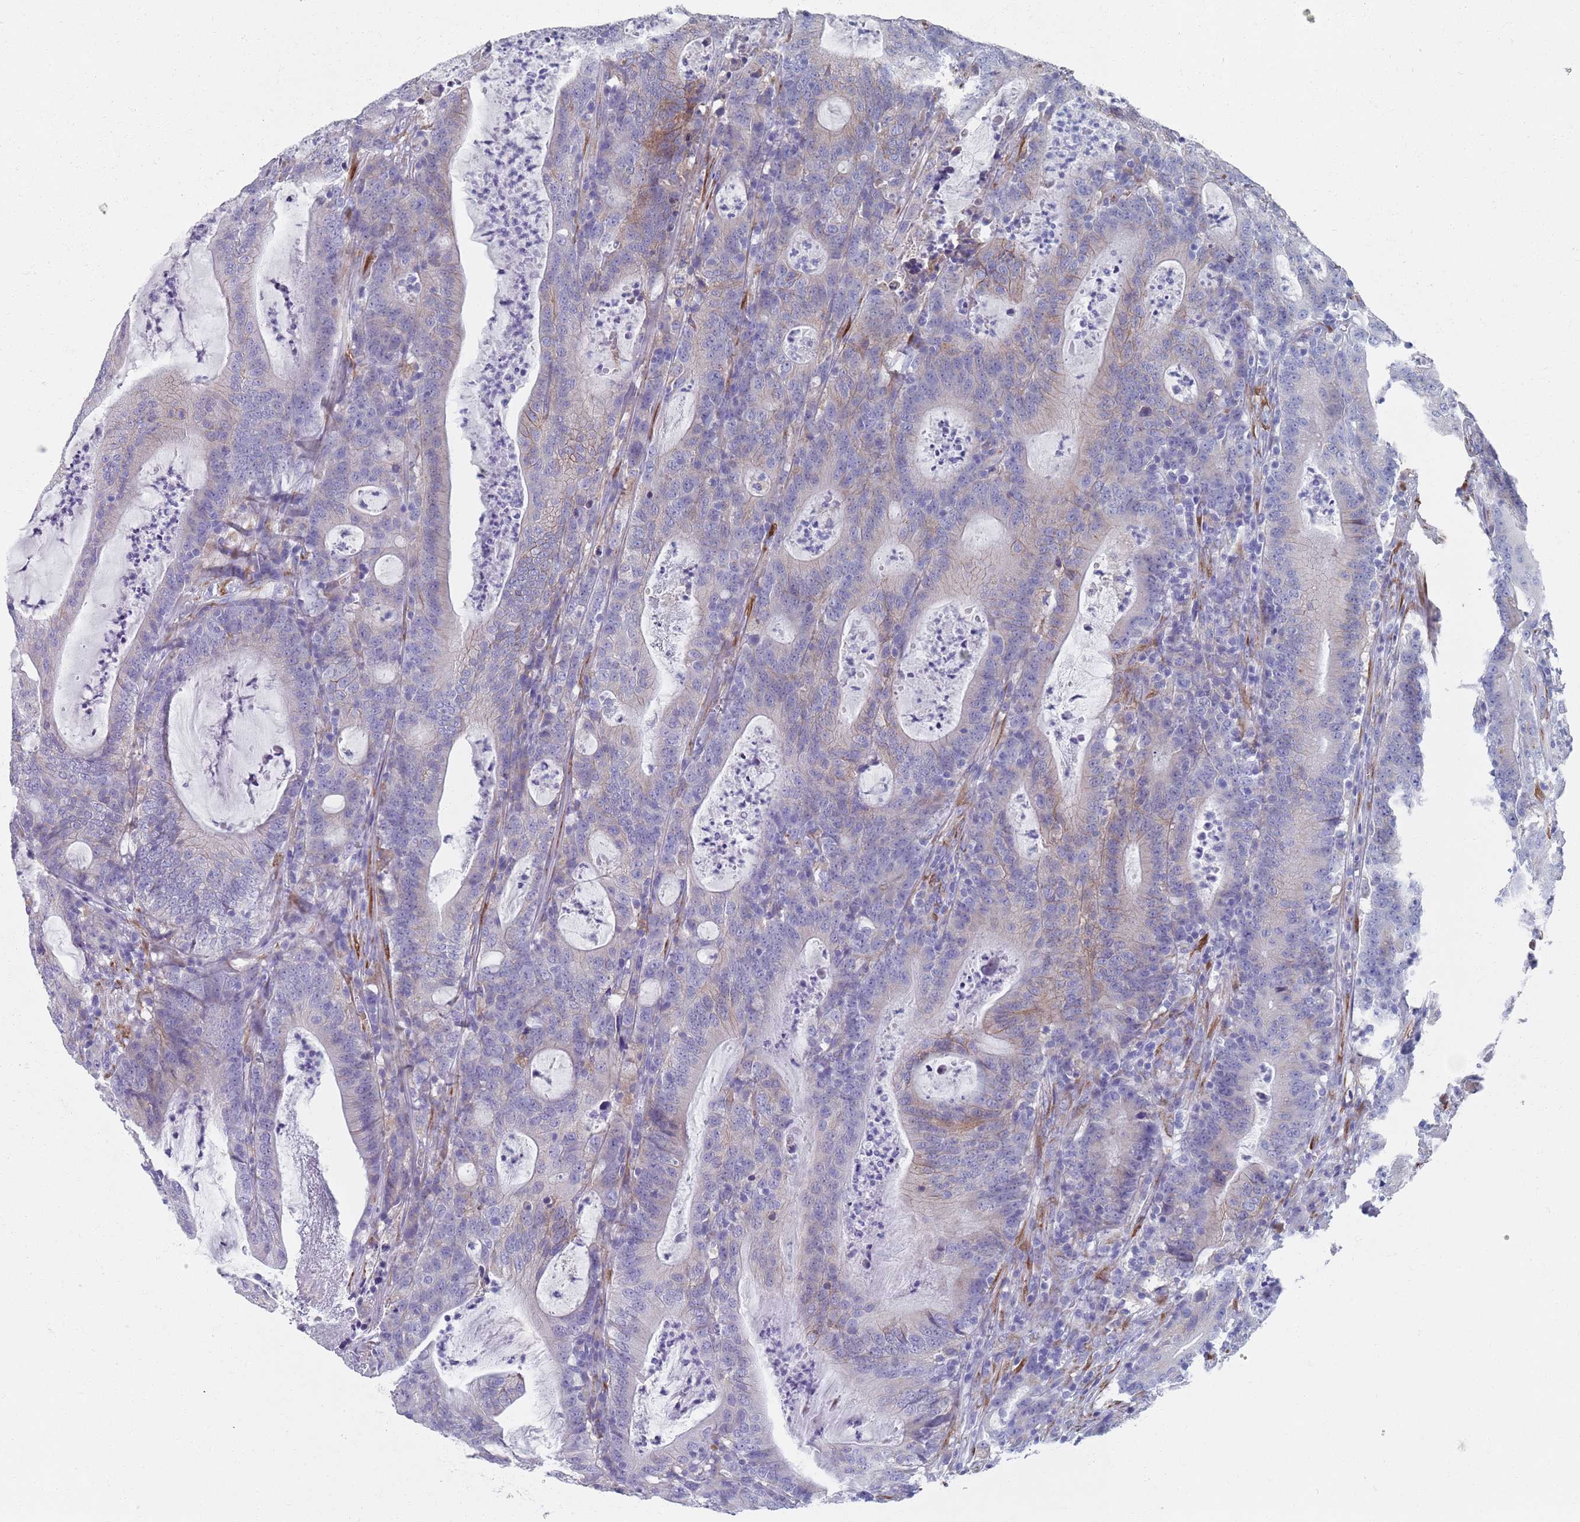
{"staining": {"intensity": "moderate", "quantity": "<25%", "location": "cytoplasmic/membranous"}, "tissue": "colorectal cancer", "cell_type": "Tumor cells", "image_type": "cancer", "snomed": [{"axis": "morphology", "description": "Adenocarcinoma, NOS"}, {"axis": "topography", "description": "Colon"}], "caption": "Adenocarcinoma (colorectal) stained for a protein (brown) displays moderate cytoplasmic/membranous positive staining in about <25% of tumor cells.", "gene": "PLOD1", "patient": {"sex": "male", "age": 83}}